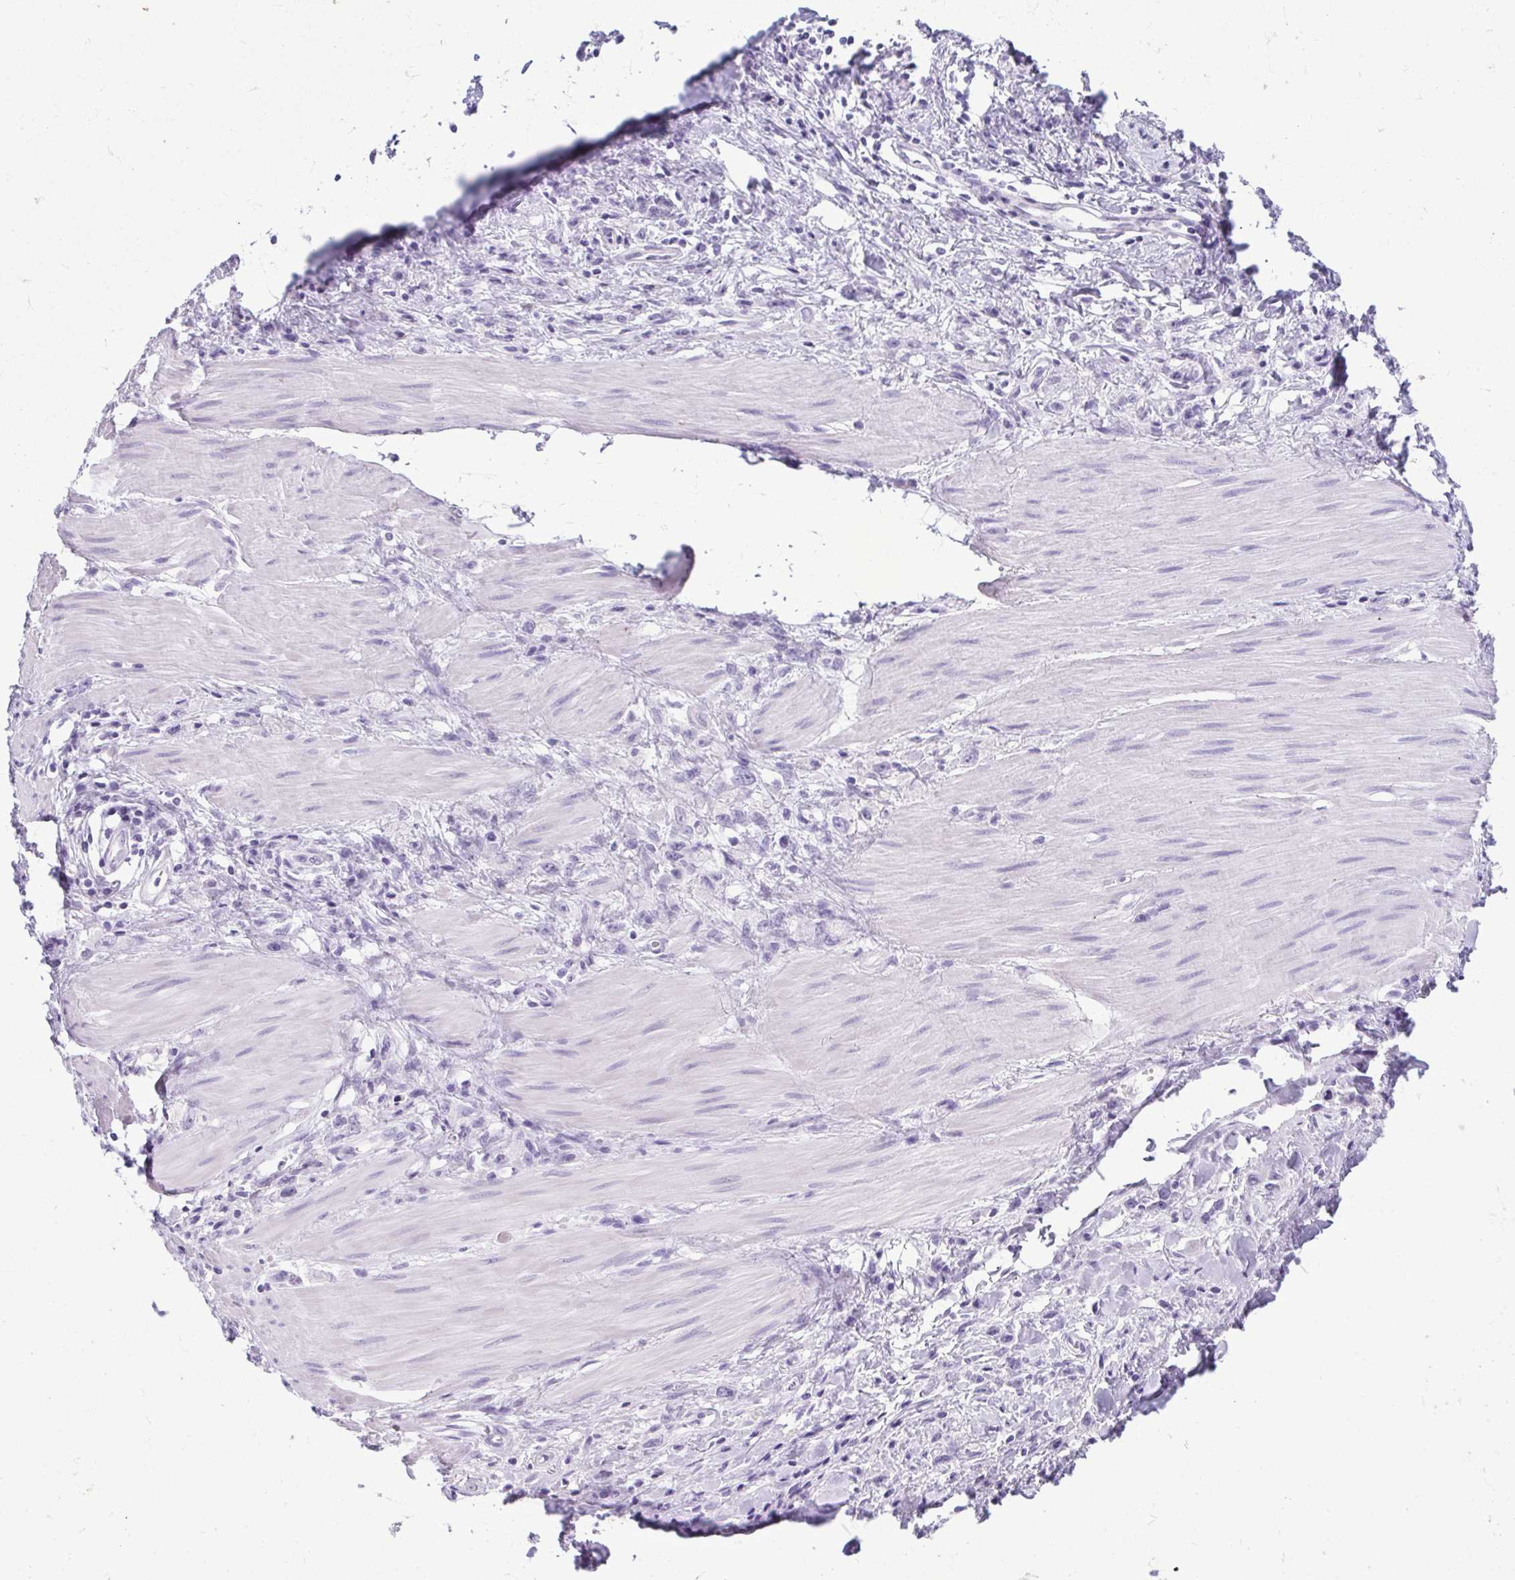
{"staining": {"intensity": "negative", "quantity": "none", "location": "none"}, "tissue": "stomach cancer", "cell_type": "Tumor cells", "image_type": "cancer", "snomed": [{"axis": "morphology", "description": "Adenocarcinoma, NOS"}, {"axis": "topography", "description": "Stomach"}], "caption": "This is a photomicrograph of immunohistochemistry (IHC) staining of stomach cancer (adenocarcinoma), which shows no expression in tumor cells. The staining was performed using DAB to visualize the protein expression in brown, while the nuclei were stained in blue with hematoxylin (Magnification: 20x).", "gene": "SERPINI1", "patient": {"sex": "male", "age": 47}}